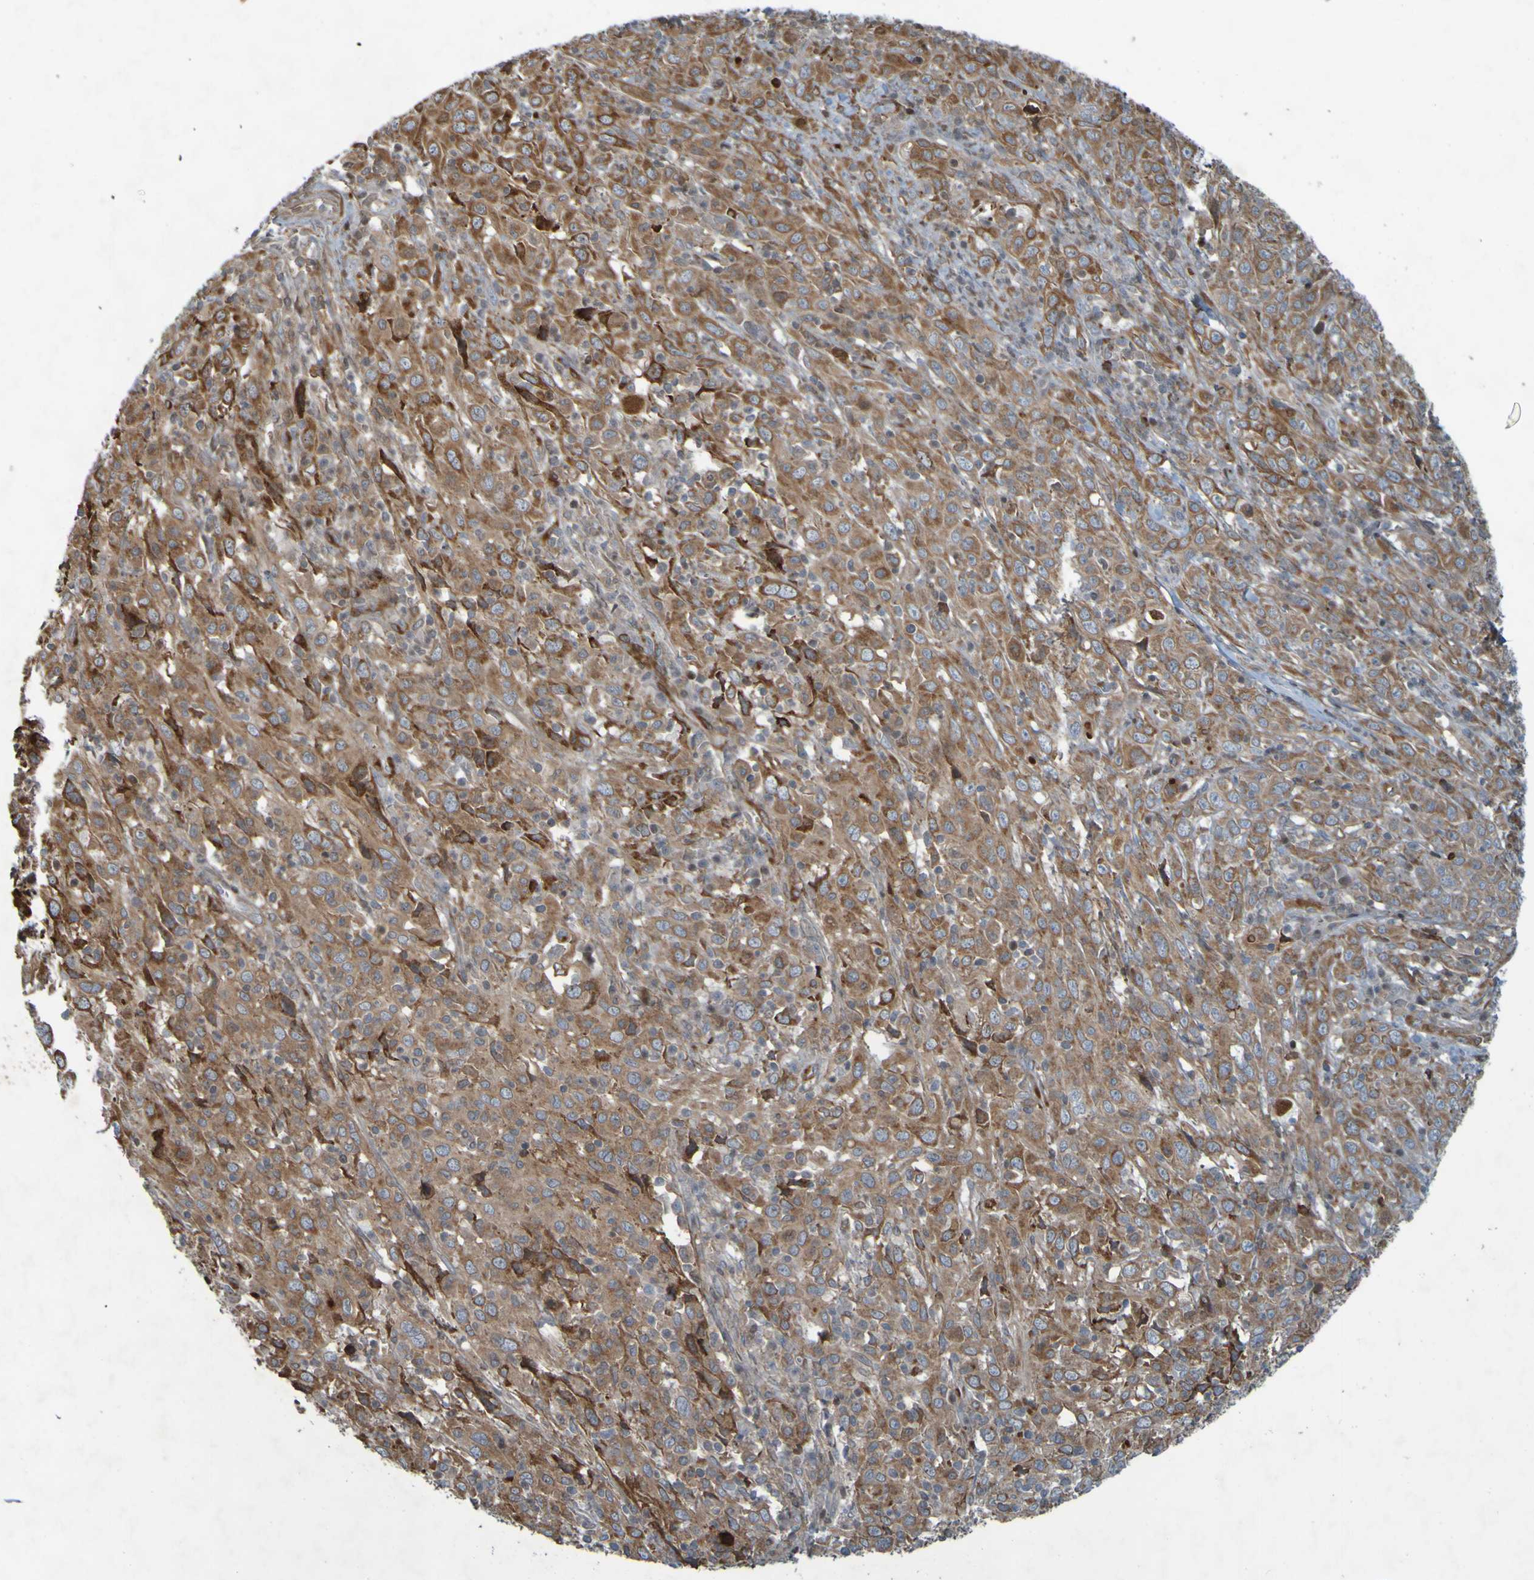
{"staining": {"intensity": "moderate", "quantity": ">75%", "location": "cytoplasmic/membranous"}, "tissue": "cervical cancer", "cell_type": "Tumor cells", "image_type": "cancer", "snomed": [{"axis": "morphology", "description": "Squamous cell carcinoma, NOS"}, {"axis": "topography", "description": "Cervix"}], "caption": "Immunohistochemistry (DAB) staining of cervical squamous cell carcinoma displays moderate cytoplasmic/membranous protein positivity in about >75% of tumor cells.", "gene": "GUCY1A1", "patient": {"sex": "female", "age": 46}}